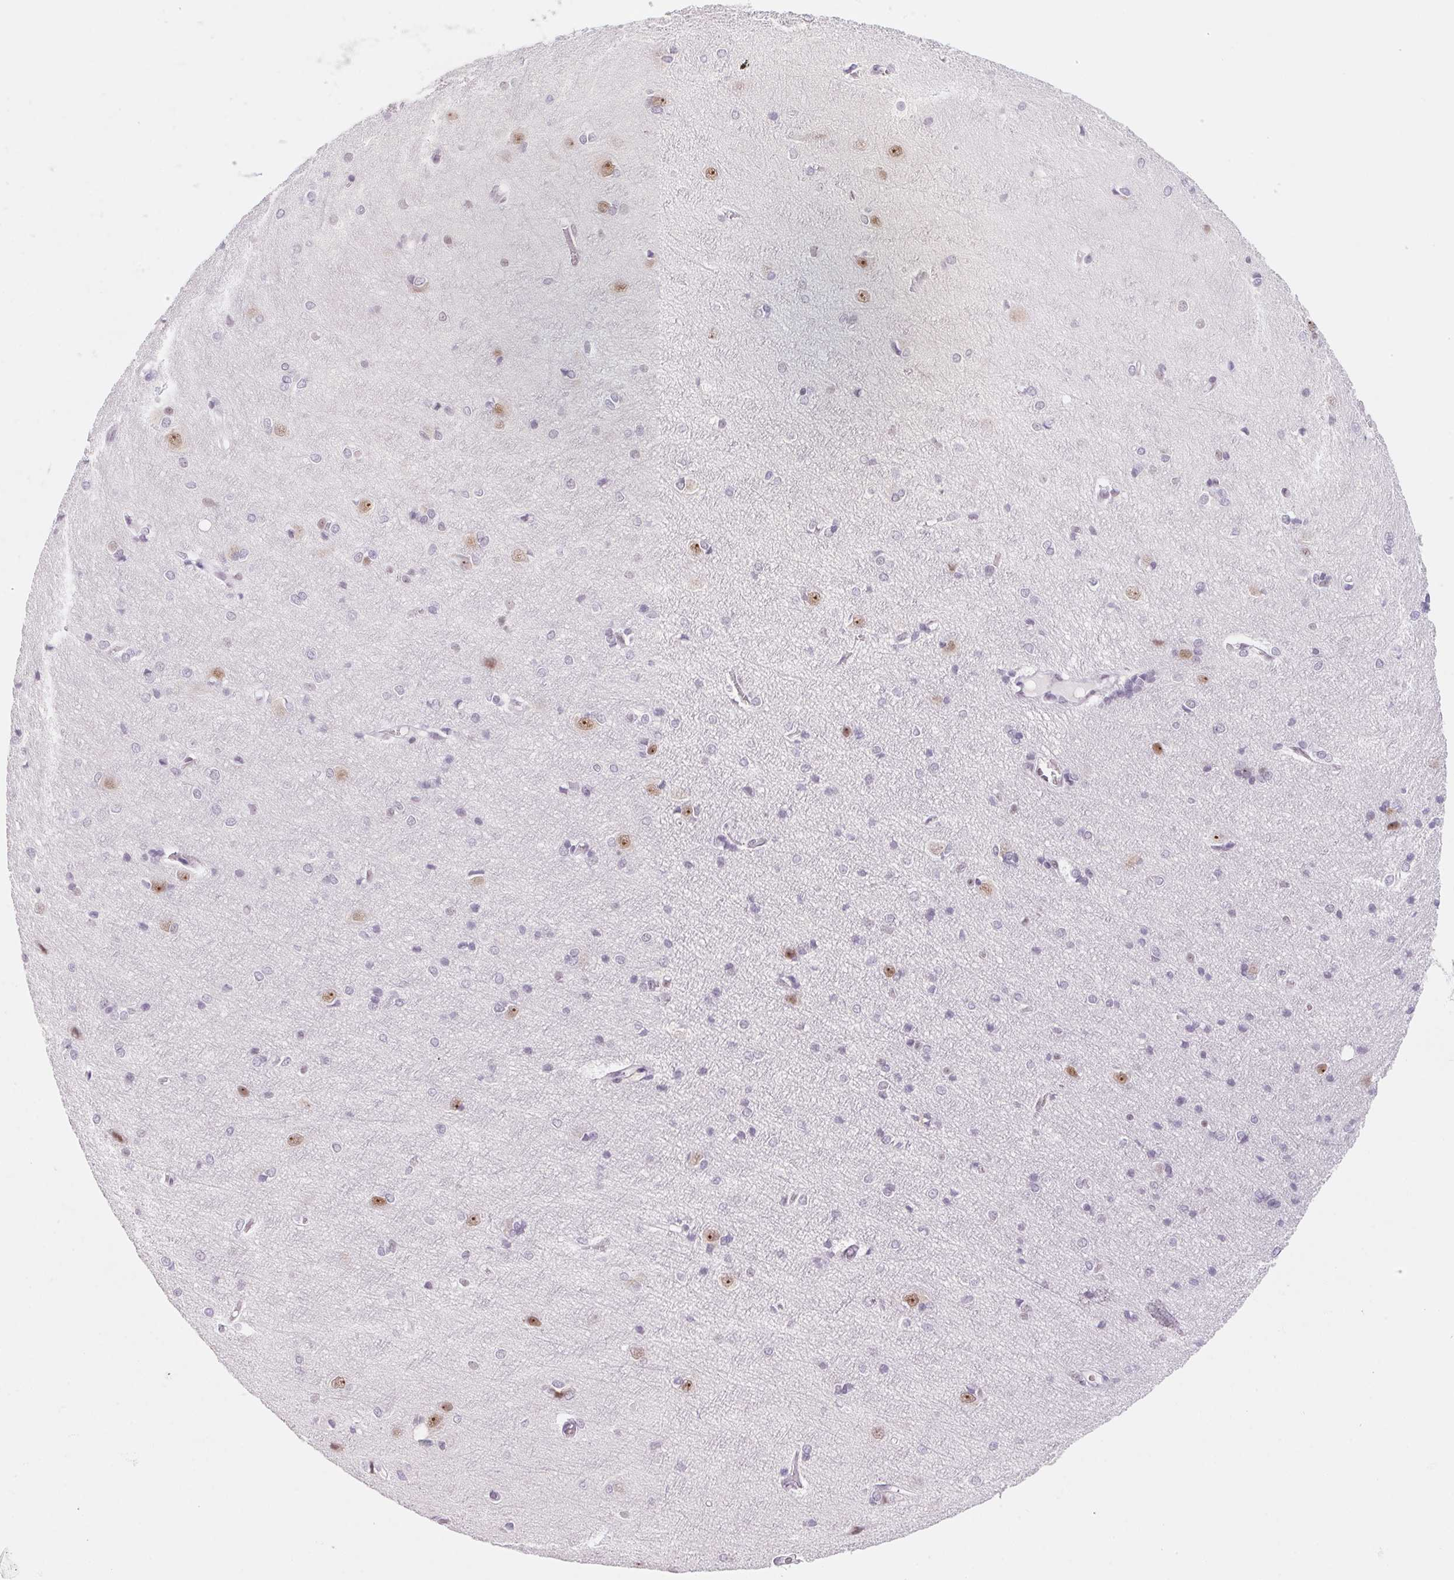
{"staining": {"intensity": "negative", "quantity": "none", "location": "none"}, "tissue": "cerebral cortex", "cell_type": "Endothelial cells", "image_type": "normal", "snomed": [{"axis": "morphology", "description": "Normal tissue, NOS"}, {"axis": "topography", "description": "Cerebral cortex"}], "caption": "IHC photomicrograph of normal cerebral cortex: human cerebral cortex stained with DAB displays no significant protein expression in endothelial cells.", "gene": "ZIC4", "patient": {"sex": "male", "age": 37}}